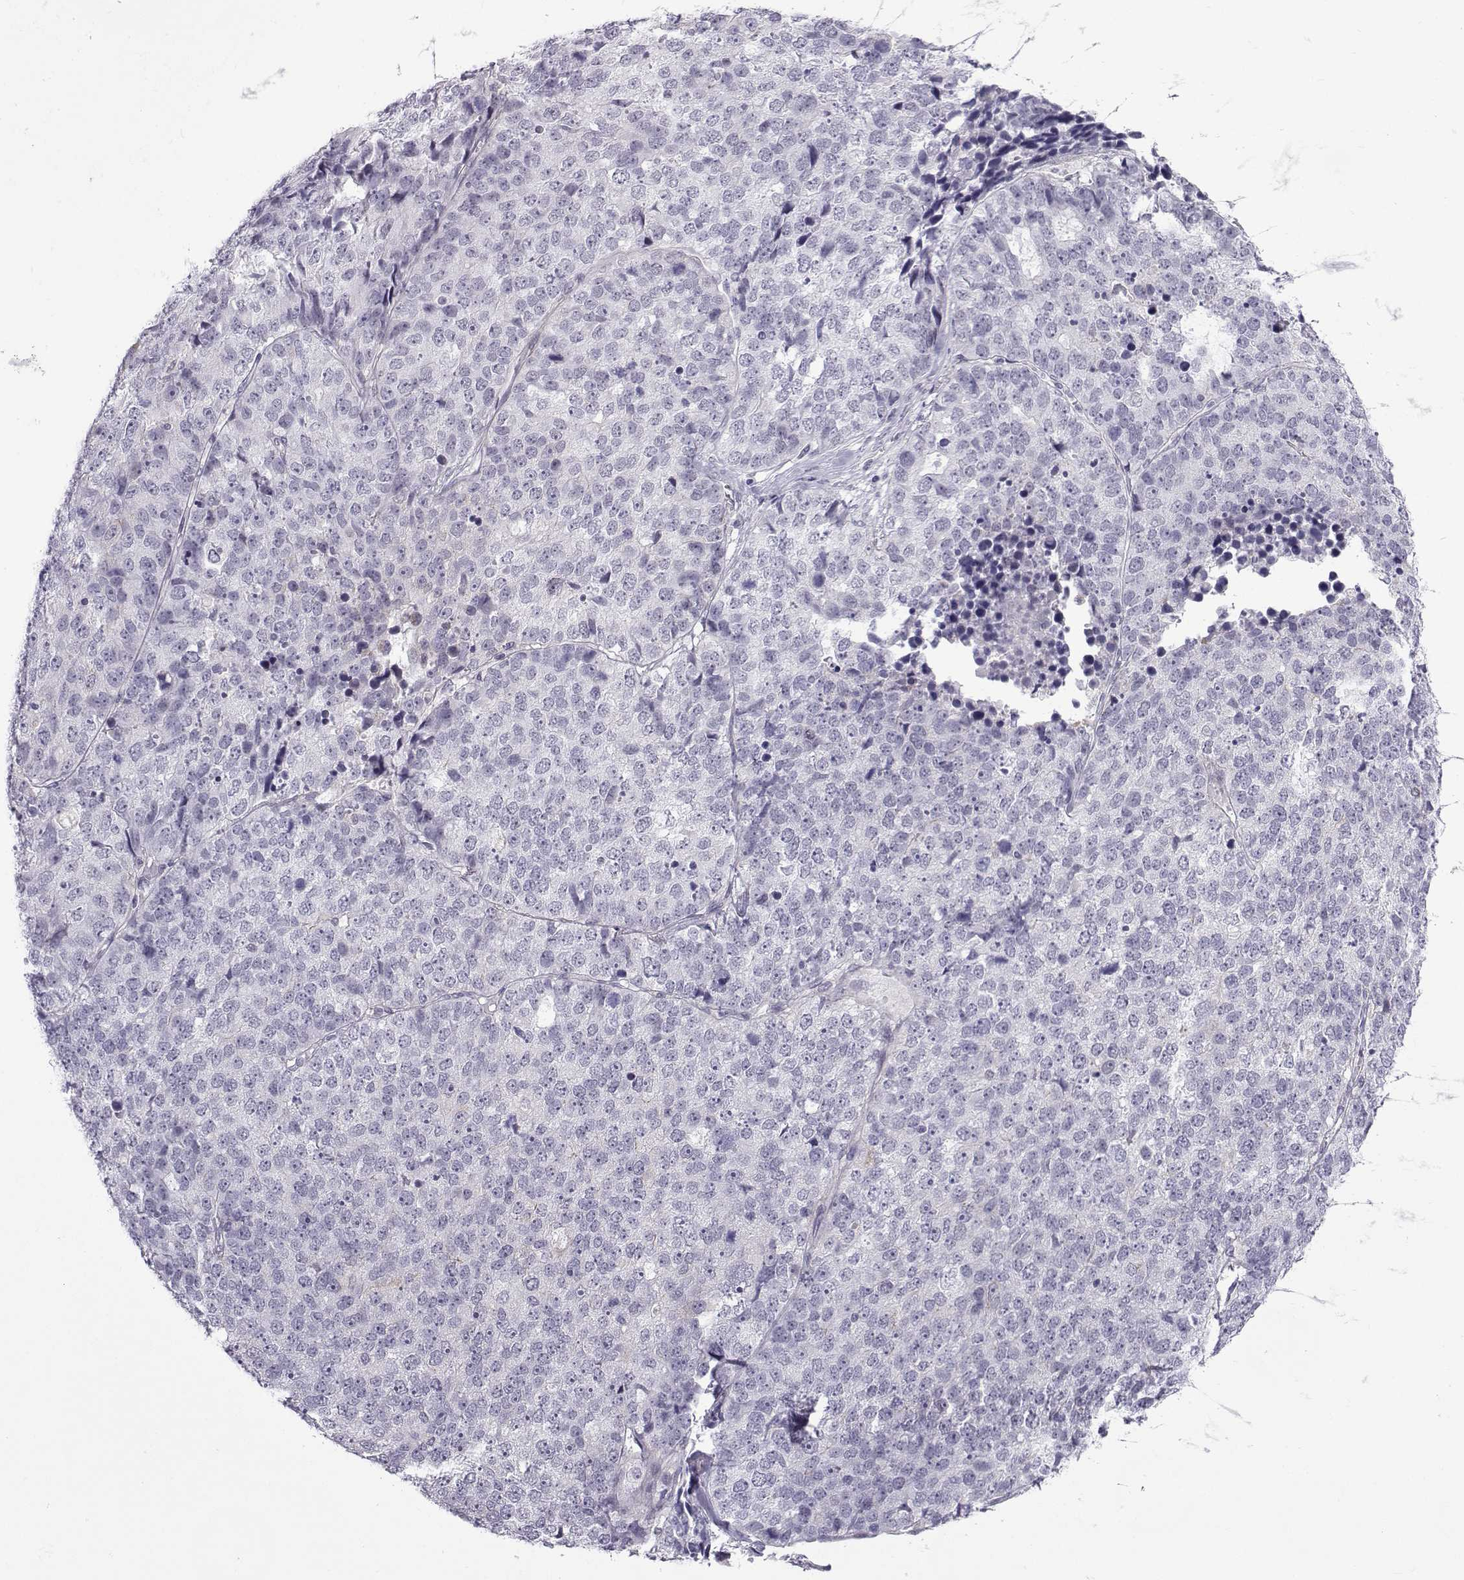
{"staining": {"intensity": "negative", "quantity": "none", "location": "none"}, "tissue": "stomach cancer", "cell_type": "Tumor cells", "image_type": "cancer", "snomed": [{"axis": "morphology", "description": "Adenocarcinoma, NOS"}, {"axis": "topography", "description": "Stomach"}], "caption": "An immunohistochemistry image of stomach cancer is shown. There is no staining in tumor cells of stomach cancer.", "gene": "CFAP53", "patient": {"sex": "male", "age": 69}}